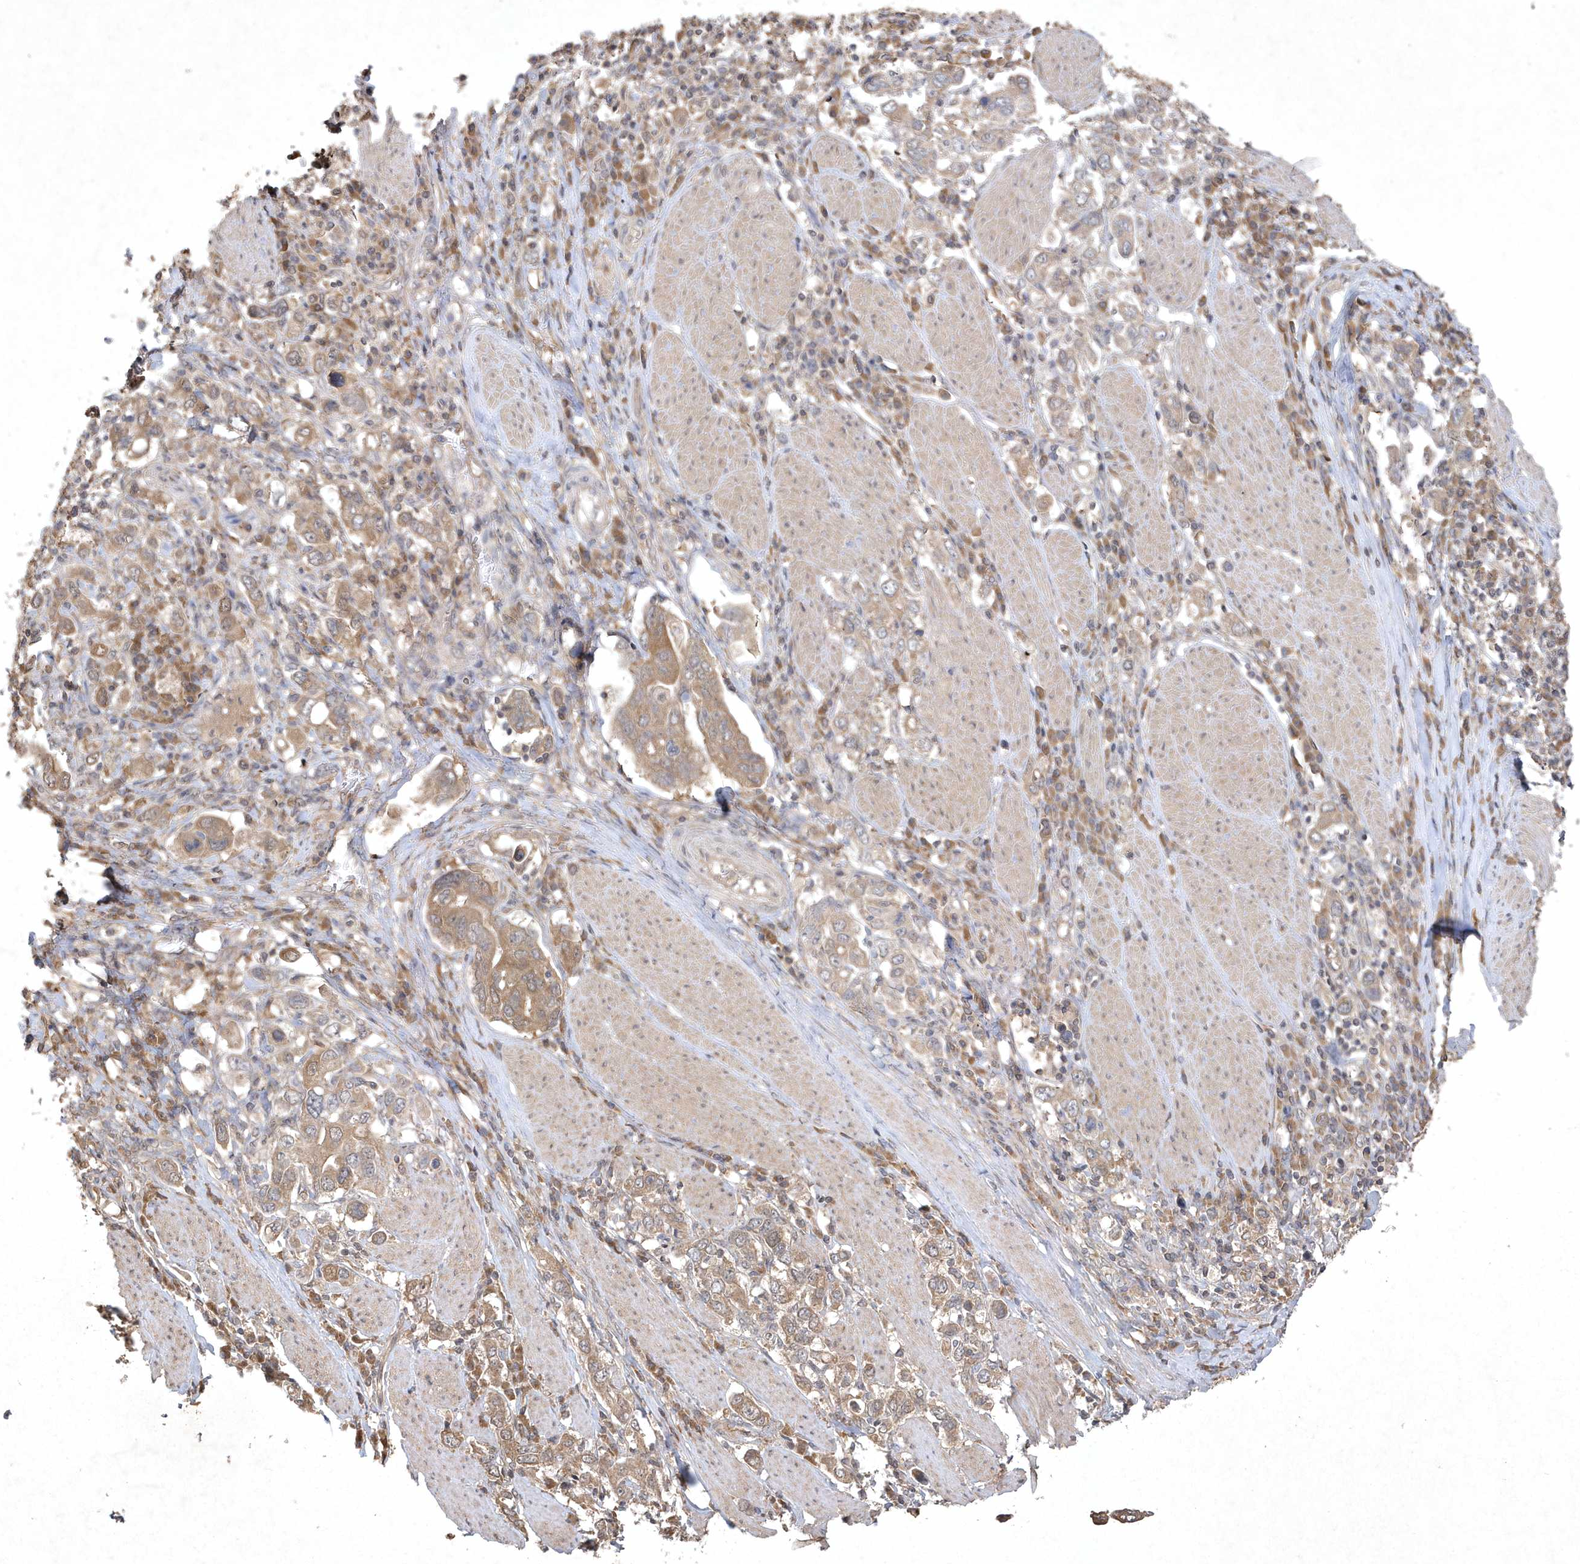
{"staining": {"intensity": "weak", "quantity": ">75%", "location": "cytoplasmic/membranous"}, "tissue": "stomach cancer", "cell_type": "Tumor cells", "image_type": "cancer", "snomed": [{"axis": "morphology", "description": "Adenocarcinoma, NOS"}, {"axis": "topography", "description": "Stomach, upper"}], "caption": "This image demonstrates immunohistochemistry (IHC) staining of stomach cancer (adenocarcinoma), with low weak cytoplasmic/membranous positivity in about >75% of tumor cells.", "gene": "AKR7A2", "patient": {"sex": "male", "age": 62}}